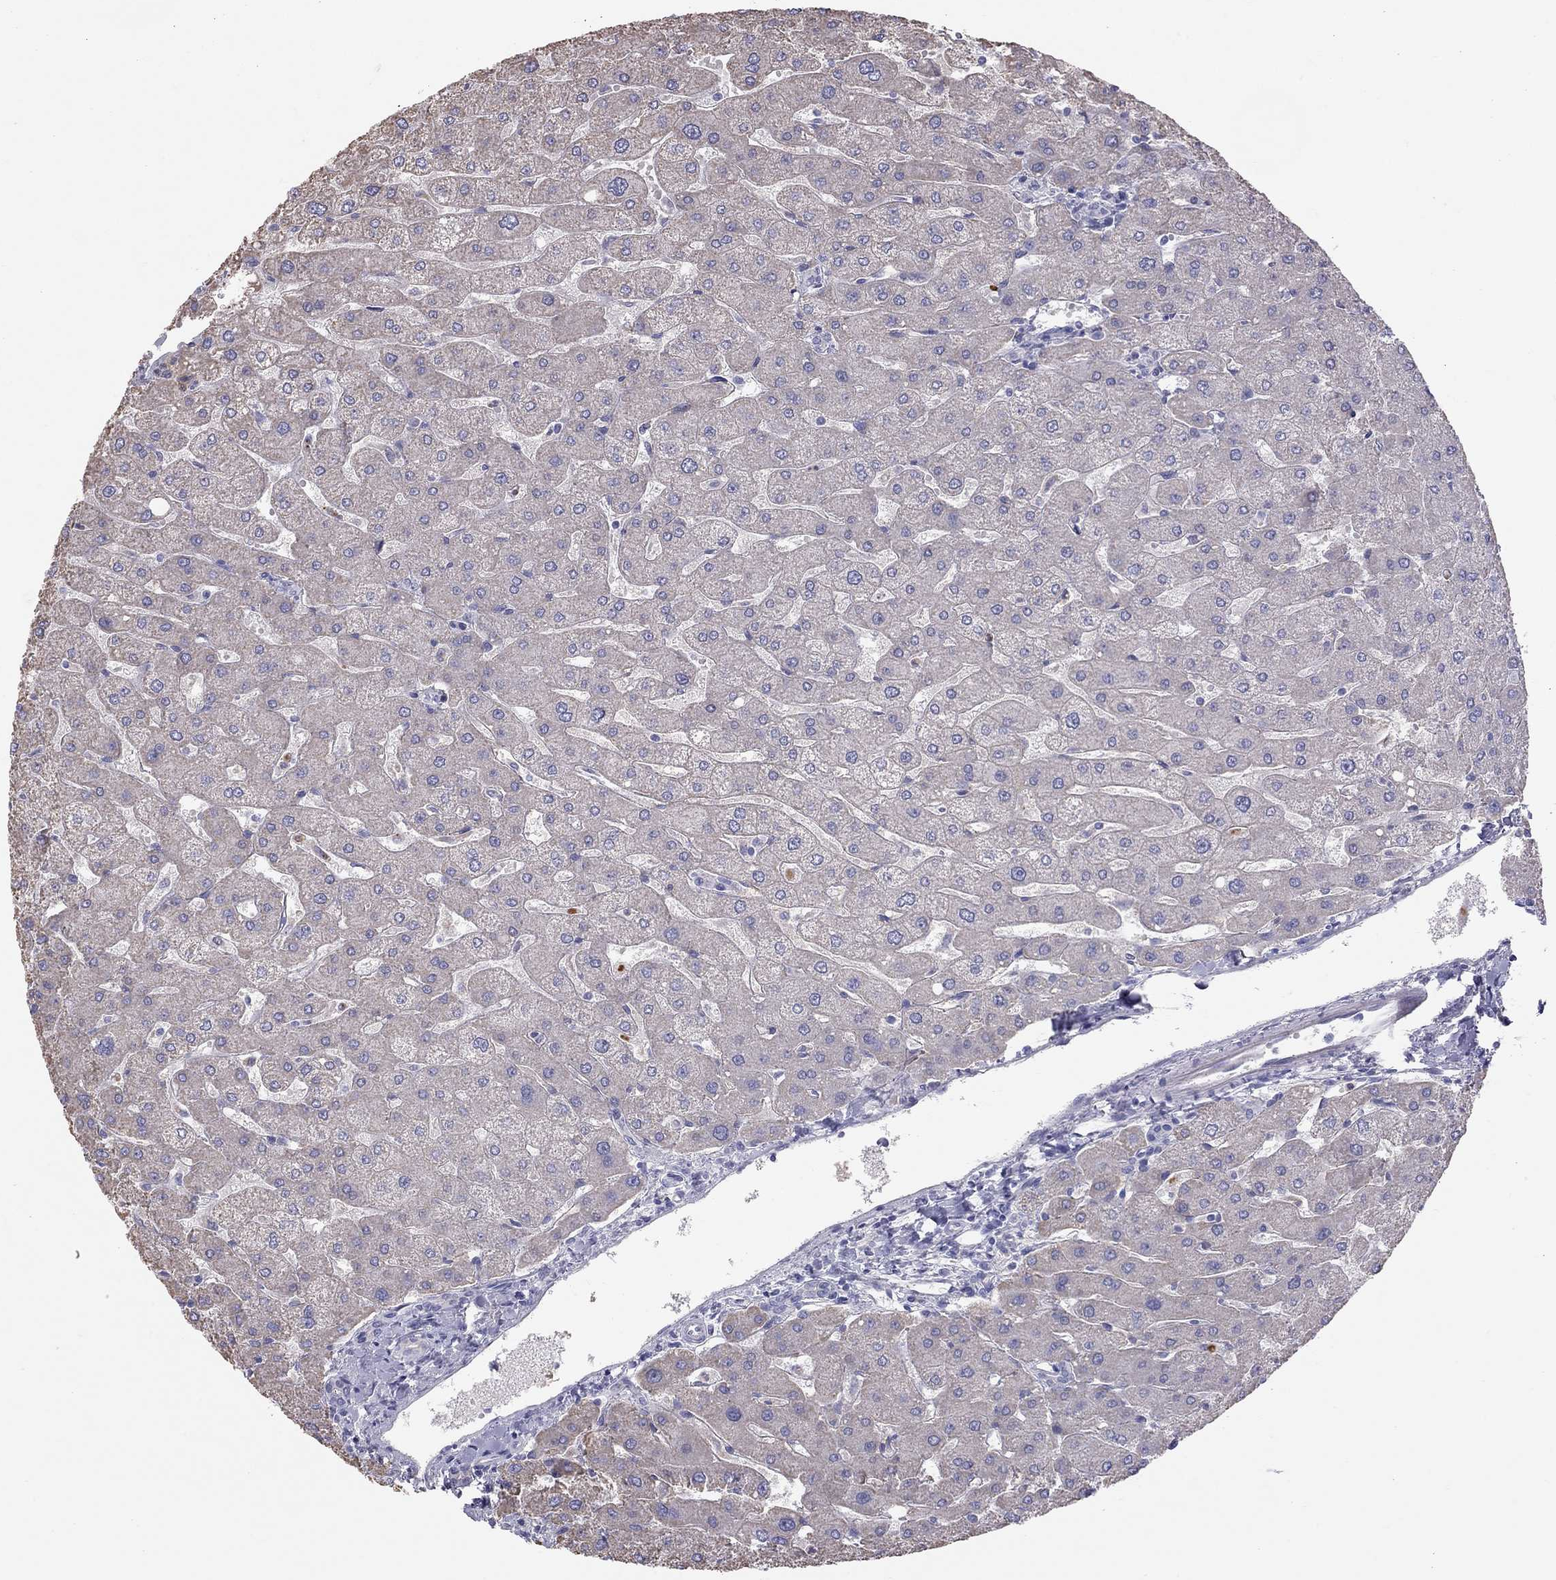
{"staining": {"intensity": "negative", "quantity": "none", "location": "none"}, "tissue": "liver", "cell_type": "Cholangiocytes", "image_type": "normal", "snomed": [{"axis": "morphology", "description": "Normal tissue, NOS"}, {"axis": "topography", "description": "Liver"}], "caption": "Cholangiocytes are negative for brown protein staining in benign liver. (DAB (3,3'-diaminobenzidine) immunohistochemistry (IHC) with hematoxylin counter stain).", "gene": "TDRD6", "patient": {"sex": "male", "age": 67}}